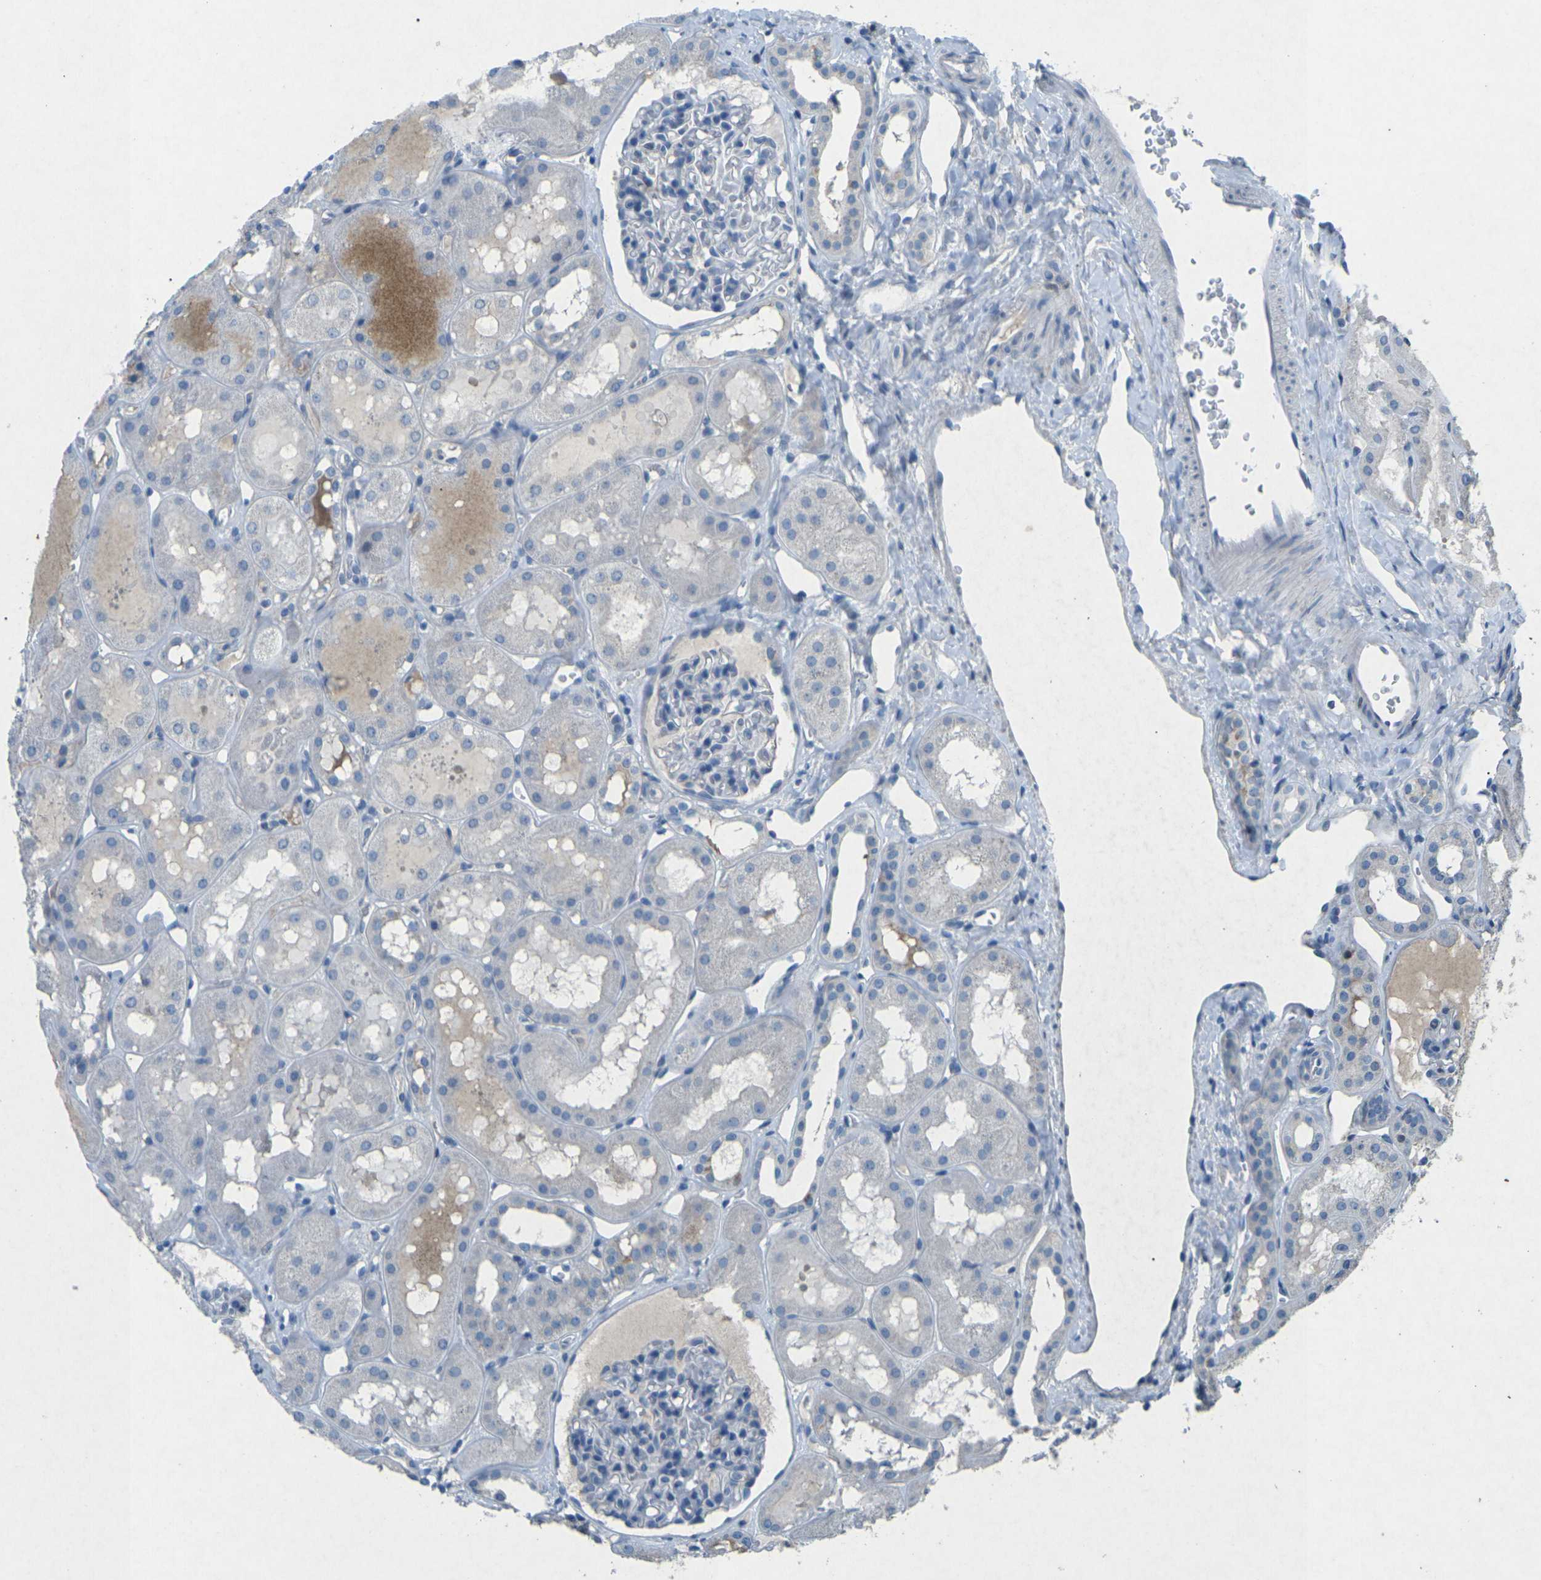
{"staining": {"intensity": "negative", "quantity": "none", "location": "none"}, "tissue": "kidney", "cell_type": "Cells in glomeruli", "image_type": "normal", "snomed": [{"axis": "morphology", "description": "Normal tissue, NOS"}, {"axis": "topography", "description": "Kidney"}, {"axis": "topography", "description": "Urinary bladder"}], "caption": "Photomicrograph shows no protein staining in cells in glomeruli of unremarkable kidney. (DAB immunohistochemistry (IHC), high magnification).", "gene": "A1BG", "patient": {"sex": "male", "age": 16}}